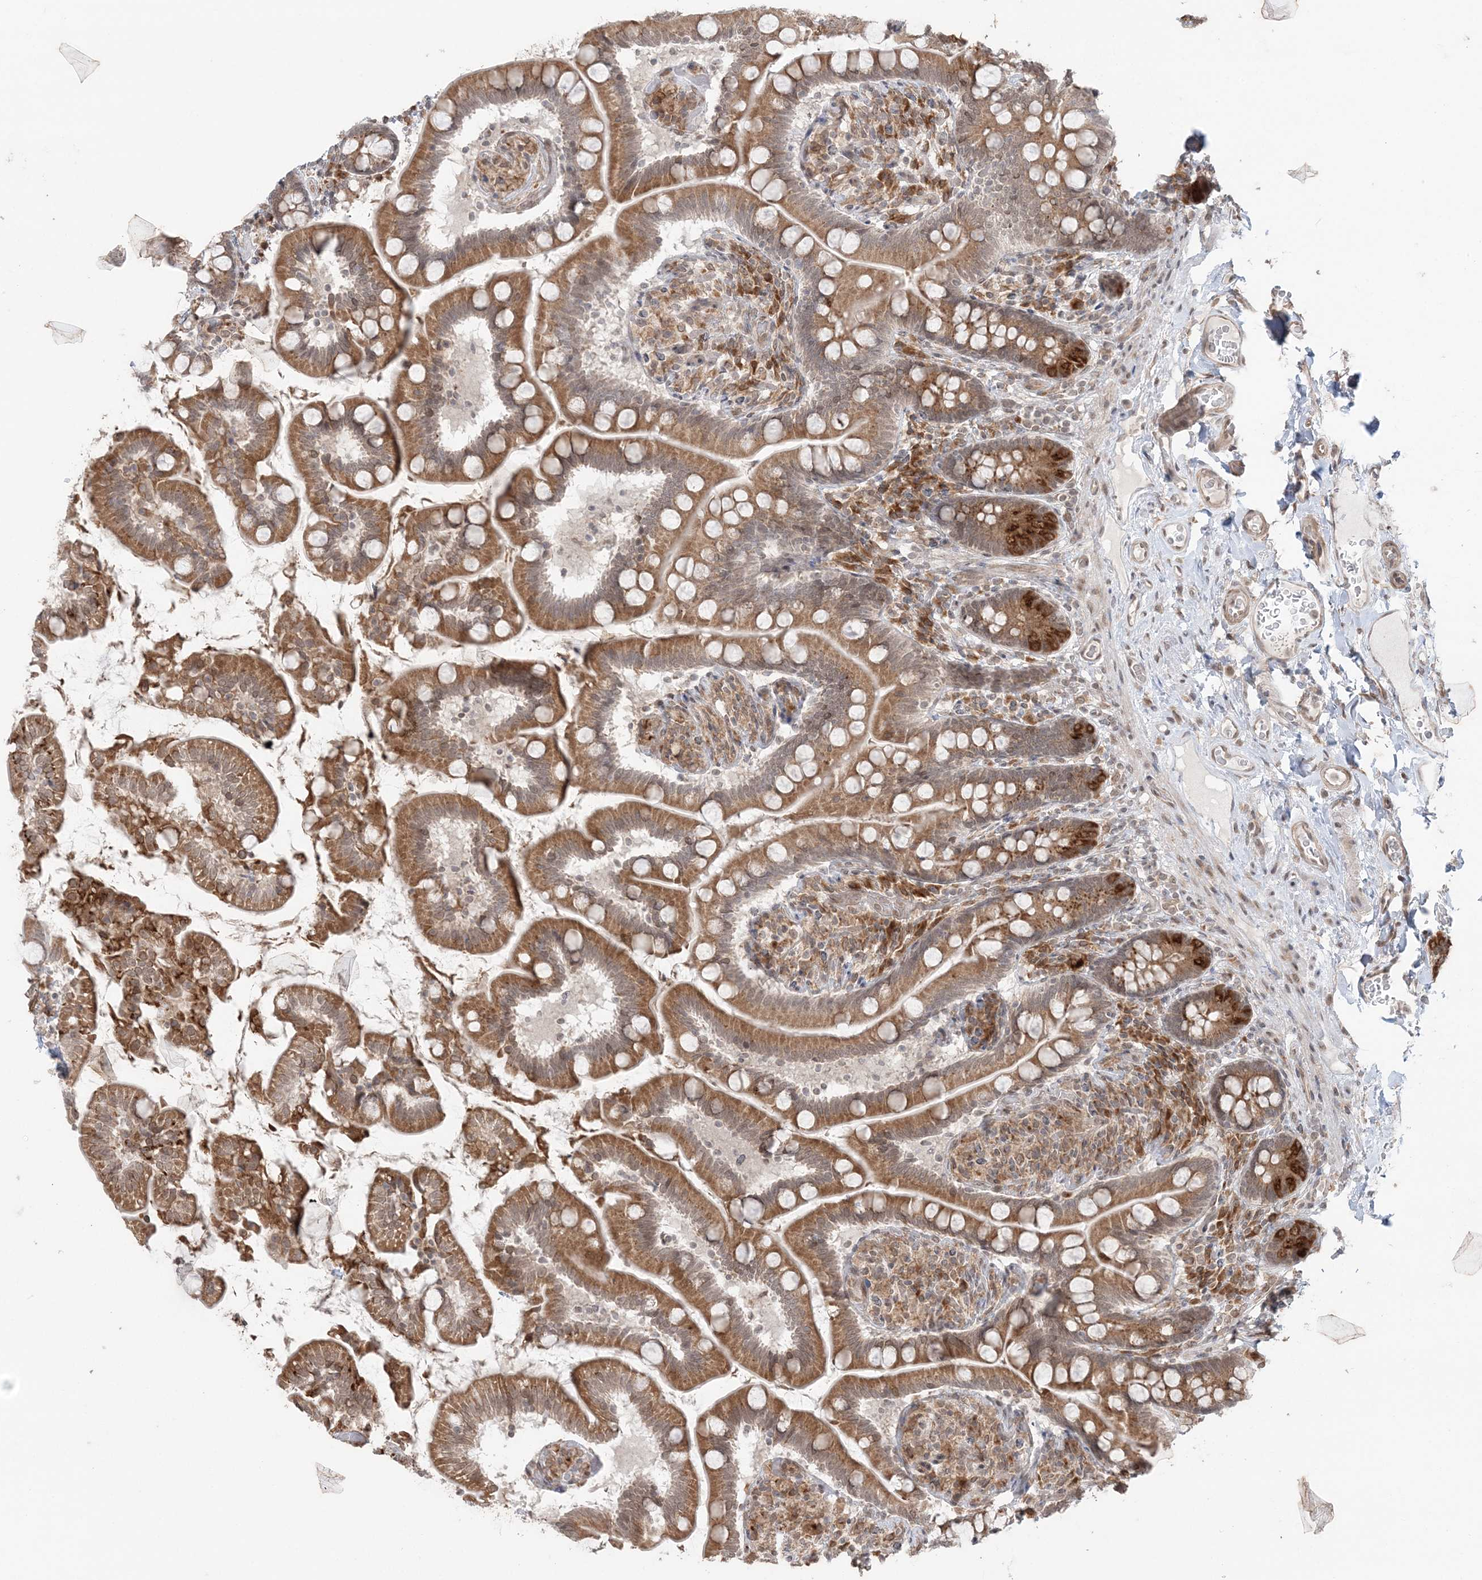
{"staining": {"intensity": "moderate", "quantity": ">75%", "location": "cytoplasmic/membranous"}, "tissue": "small intestine", "cell_type": "Glandular cells", "image_type": "normal", "snomed": [{"axis": "morphology", "description": "Normal tissue, NOS"}, {"axis": "topography", "description": "Small intestine"}], "caption": "Immunohistochemistry of unremarkable human small intestine shows medium levels of moderate cytoplasmic/membranous staining in about >75% of glandular cells.", "gene": "TMED10", "patient": {"sex": "female", "age": 64}}